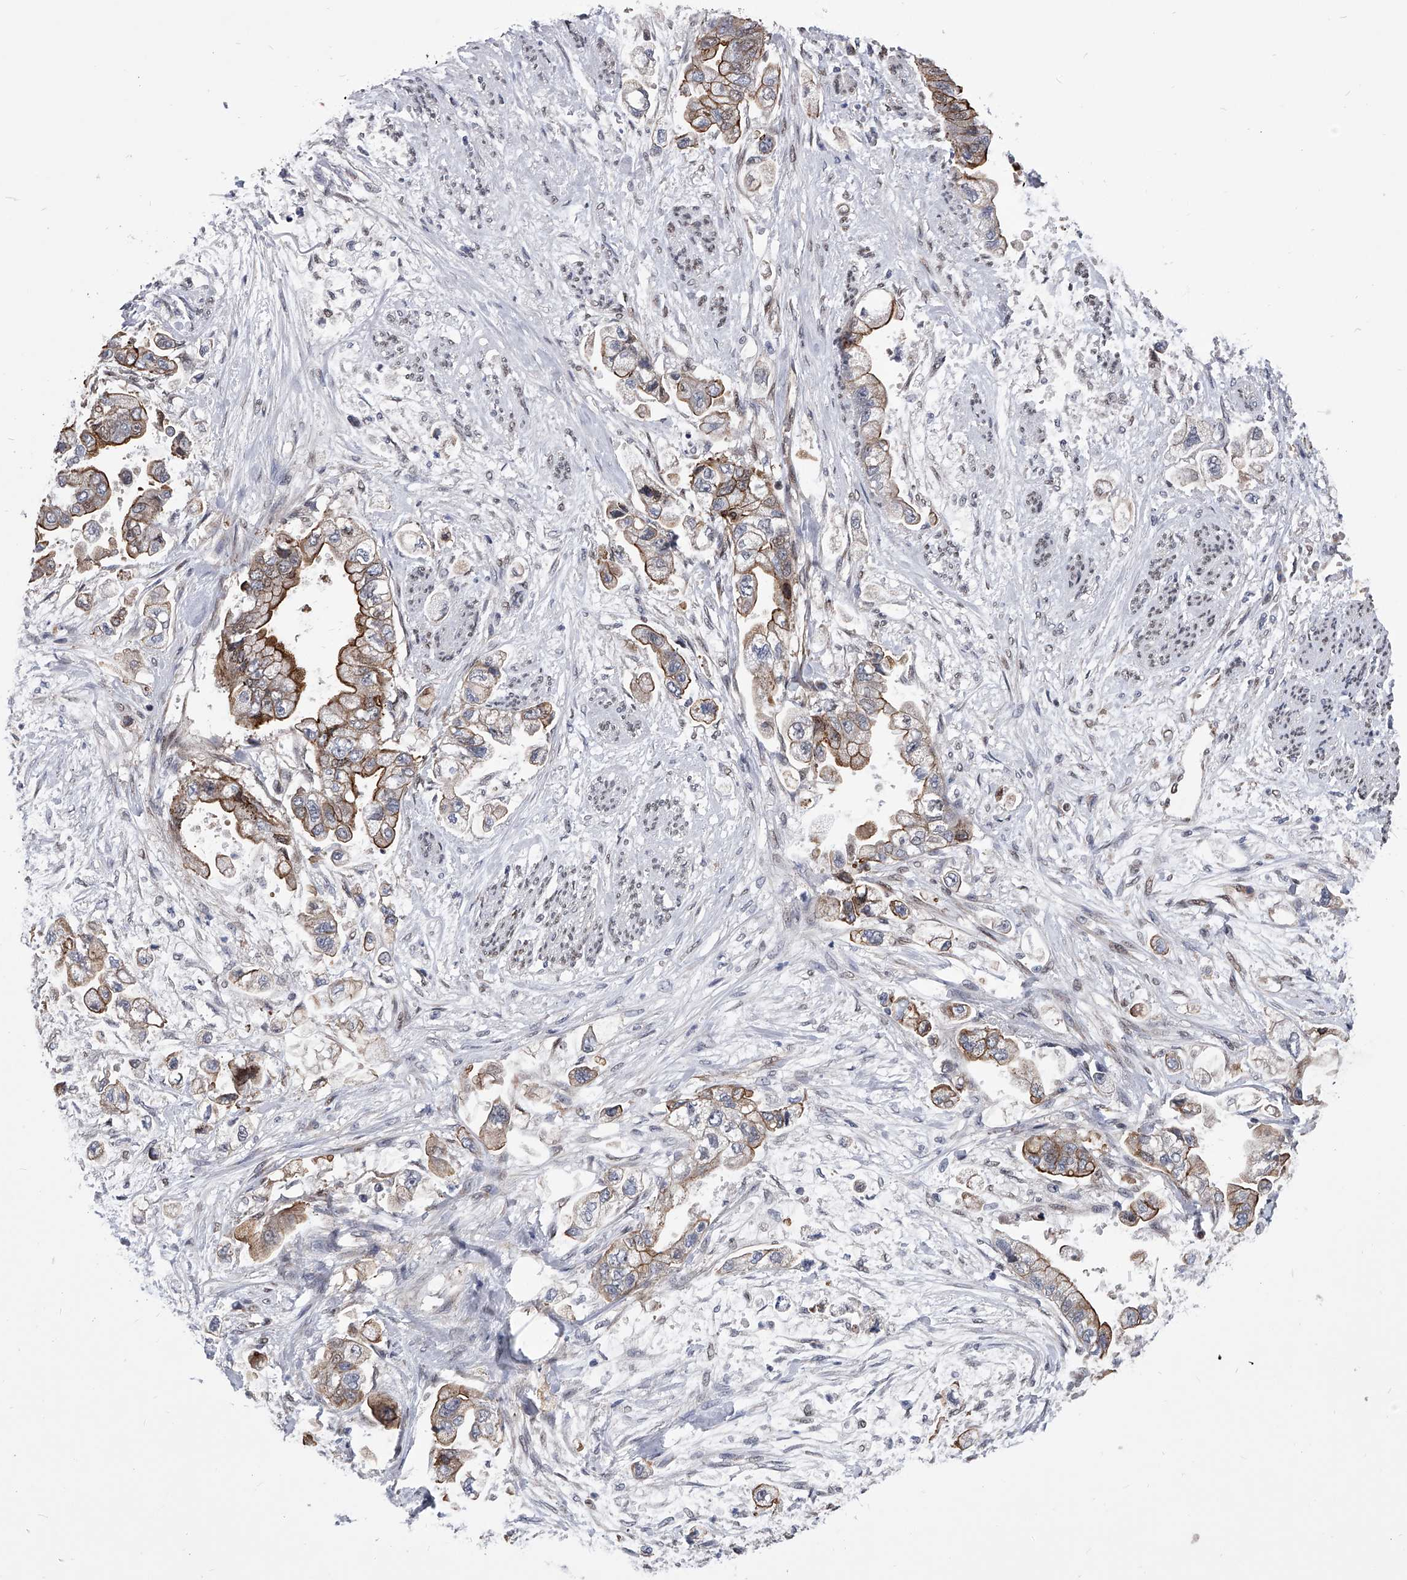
{"staining": {"intensity": "moderate", "quantity": "25%-75%", "location": "cytoplasmic/membranous"}, "tissue": "stomach cancer", "cell_type": "Tumor cells", "image_type": "cancer", "snomed": [{"axis": "morphology", "description": "Adenocarcinoma, NOS"}, {"axis": "topography", "description": "Stomach"}], "caption": "High-magnification brightfield microscopy of stomach cancer (adenocarcinoma) stained with DAB (brown) and counterstained with hematoxylin (blue). tumor cells exhibit moderate cytoplasmic/membranous expression is identified in approximately25%-75% of cells. Nuclei are stained in blue.", "gene": "ZNF76", "patient": {"sex": "male", "age": 62}}